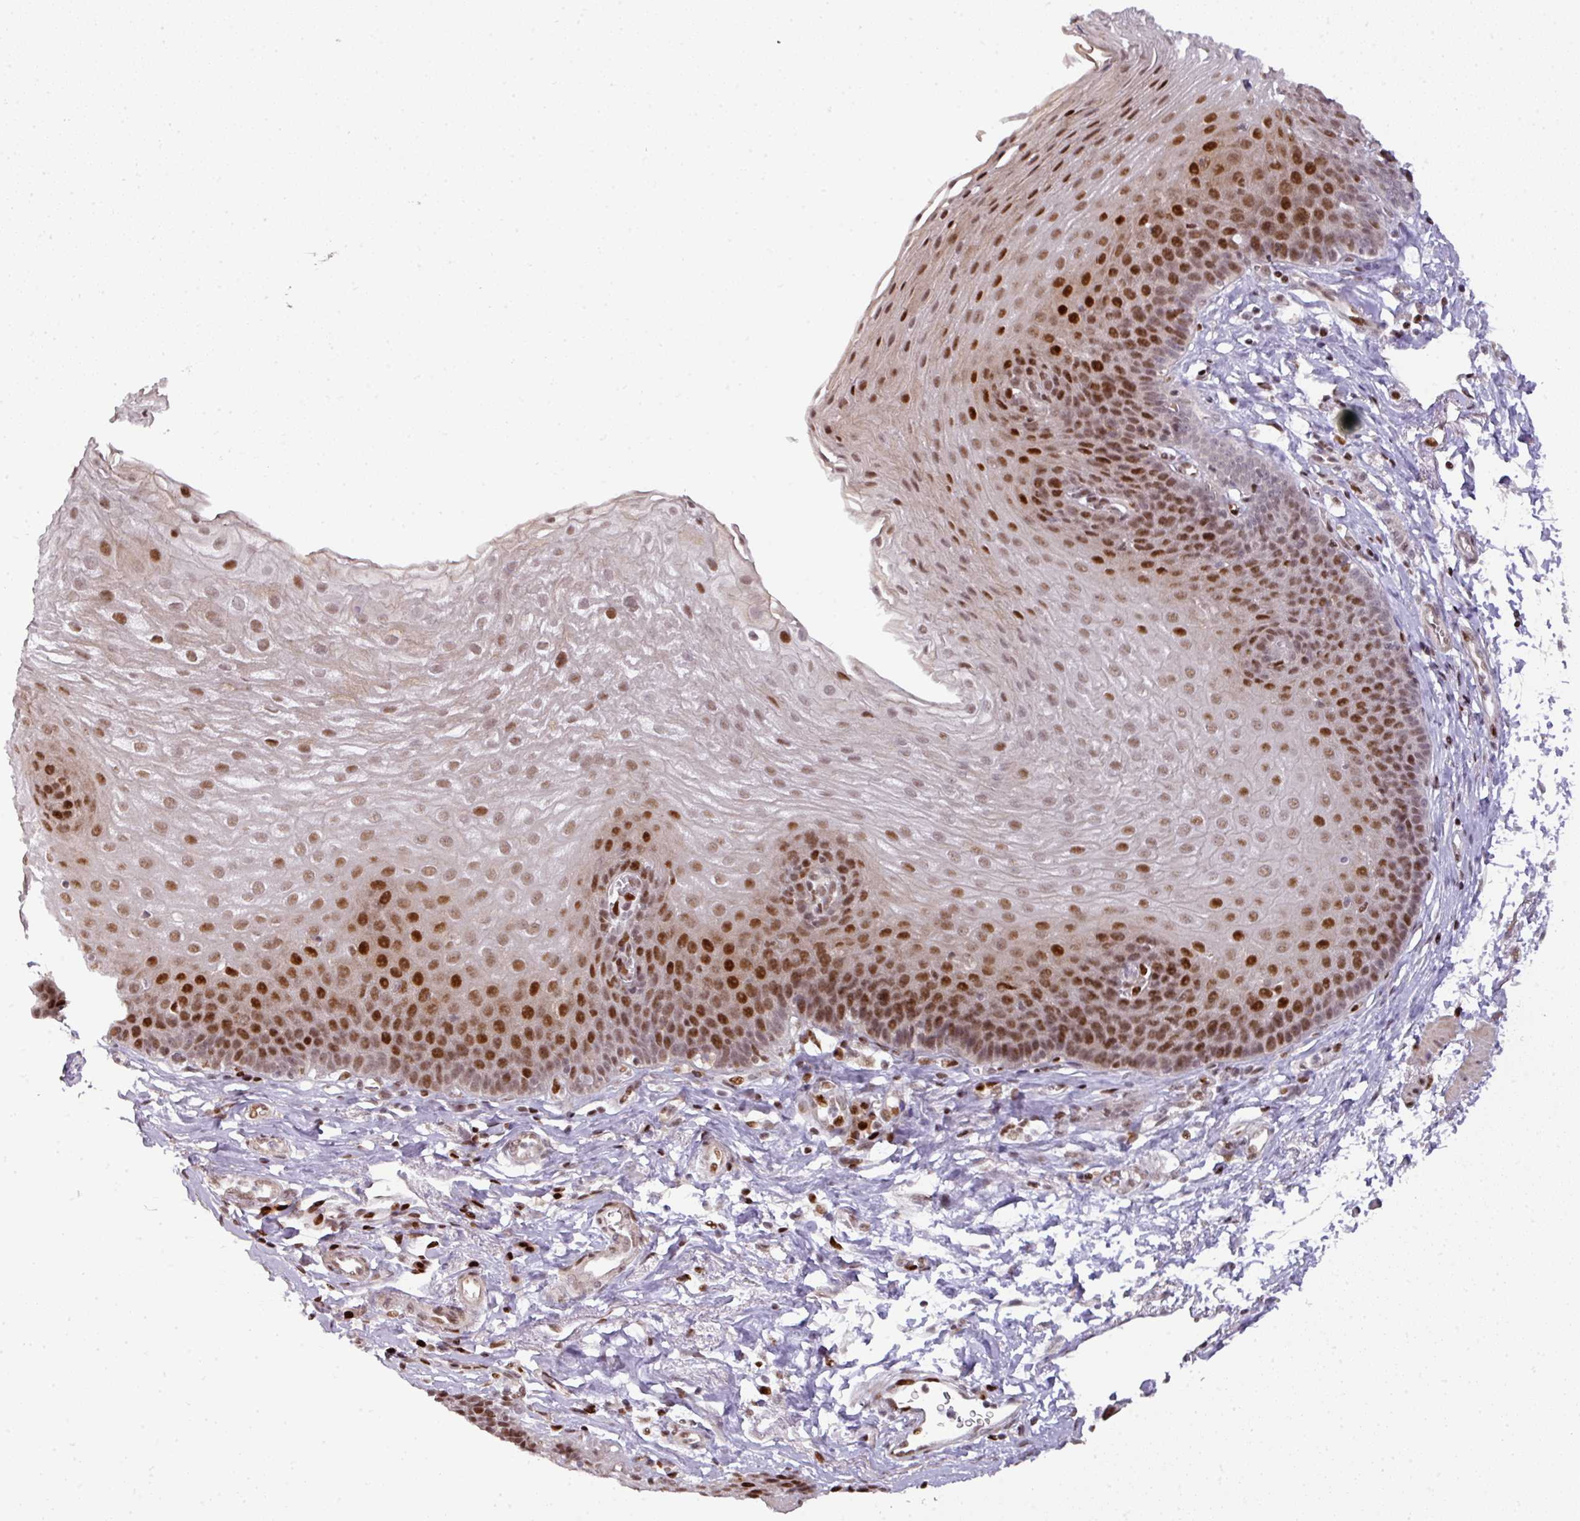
{"staining": {"intensity": "strong", "quantity": "25%-75%", "location": "nuclear"}, "tissue": "esophagus", "cell_type": "Squamous epithelial cells", "image_type": "normal", "snomed": [{"axis": "morphology", "description": "Normal tissue, NOS"}, {"axis": "topography", "description": "Esophagus"}], "caption": "High-power microscopy captured an immunohistochemistry (IHC) photomicrograph of normal esophagus, revealing strong nuclear staining in about 25%-75% of squamous epithelial cells.", "gene": "MYSM1", "patient": {"sex": "female", "age": 81}}